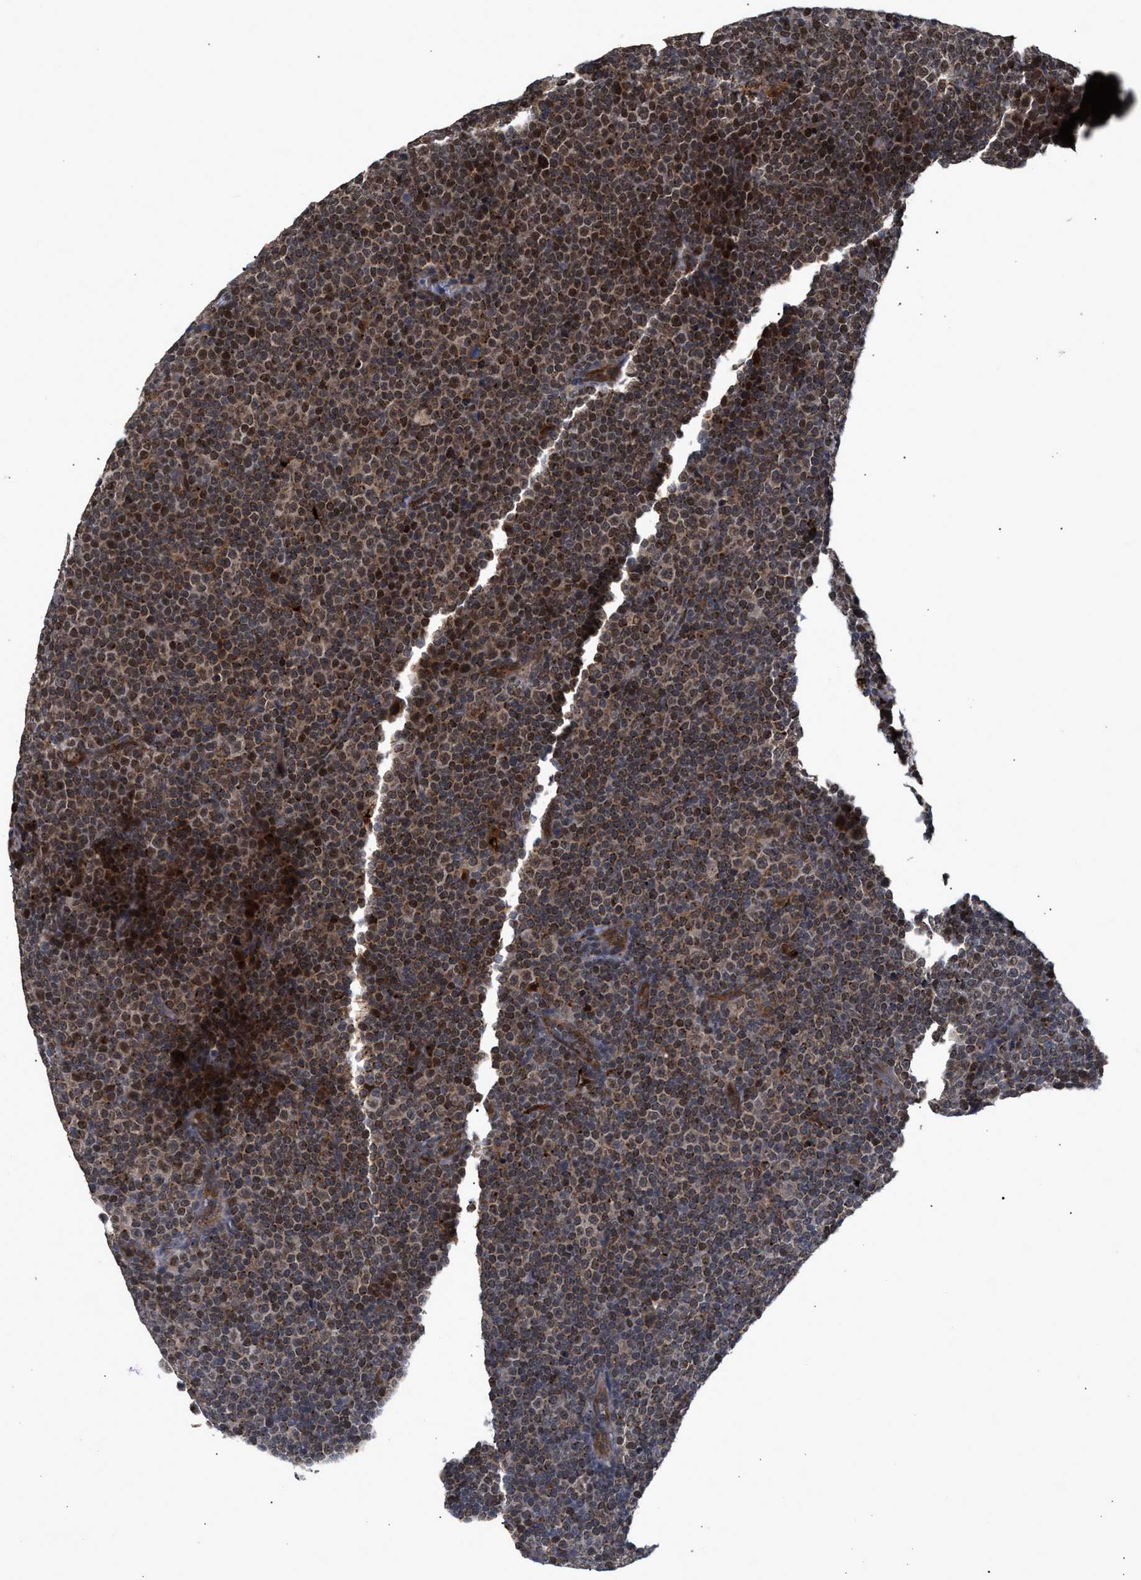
{"staining": {"intensity": "weak", "quantity": ">75%", "location": "cytoplasmic/membranous,nuclear"}, "tissue": "lymphoma", "cell_type": "Tumor cells", "image_type": "cancer", "snomed": [{"axis": "morphology", "description": "Malignant lymphoma, non-Hodgkin's type, Low grade"}, {"axis": "topography", "description": "Lymph node"}], "caption": "Malignant lymphoma, non-Hodgkin's type (low-grade) stained with immunohistochemistry (IHC) demonstrates weak cytoplasmic/membranous and nuclear positivity in about >75% of tumor cells. Using DAB (3,3'-diaminobenzidine) (brown) and hematoxylin (blue) stains, captured at high magnification using brightfield microscopy.", "gene": "MKNK2", "patient": {"sex": "female", "age": 67}}